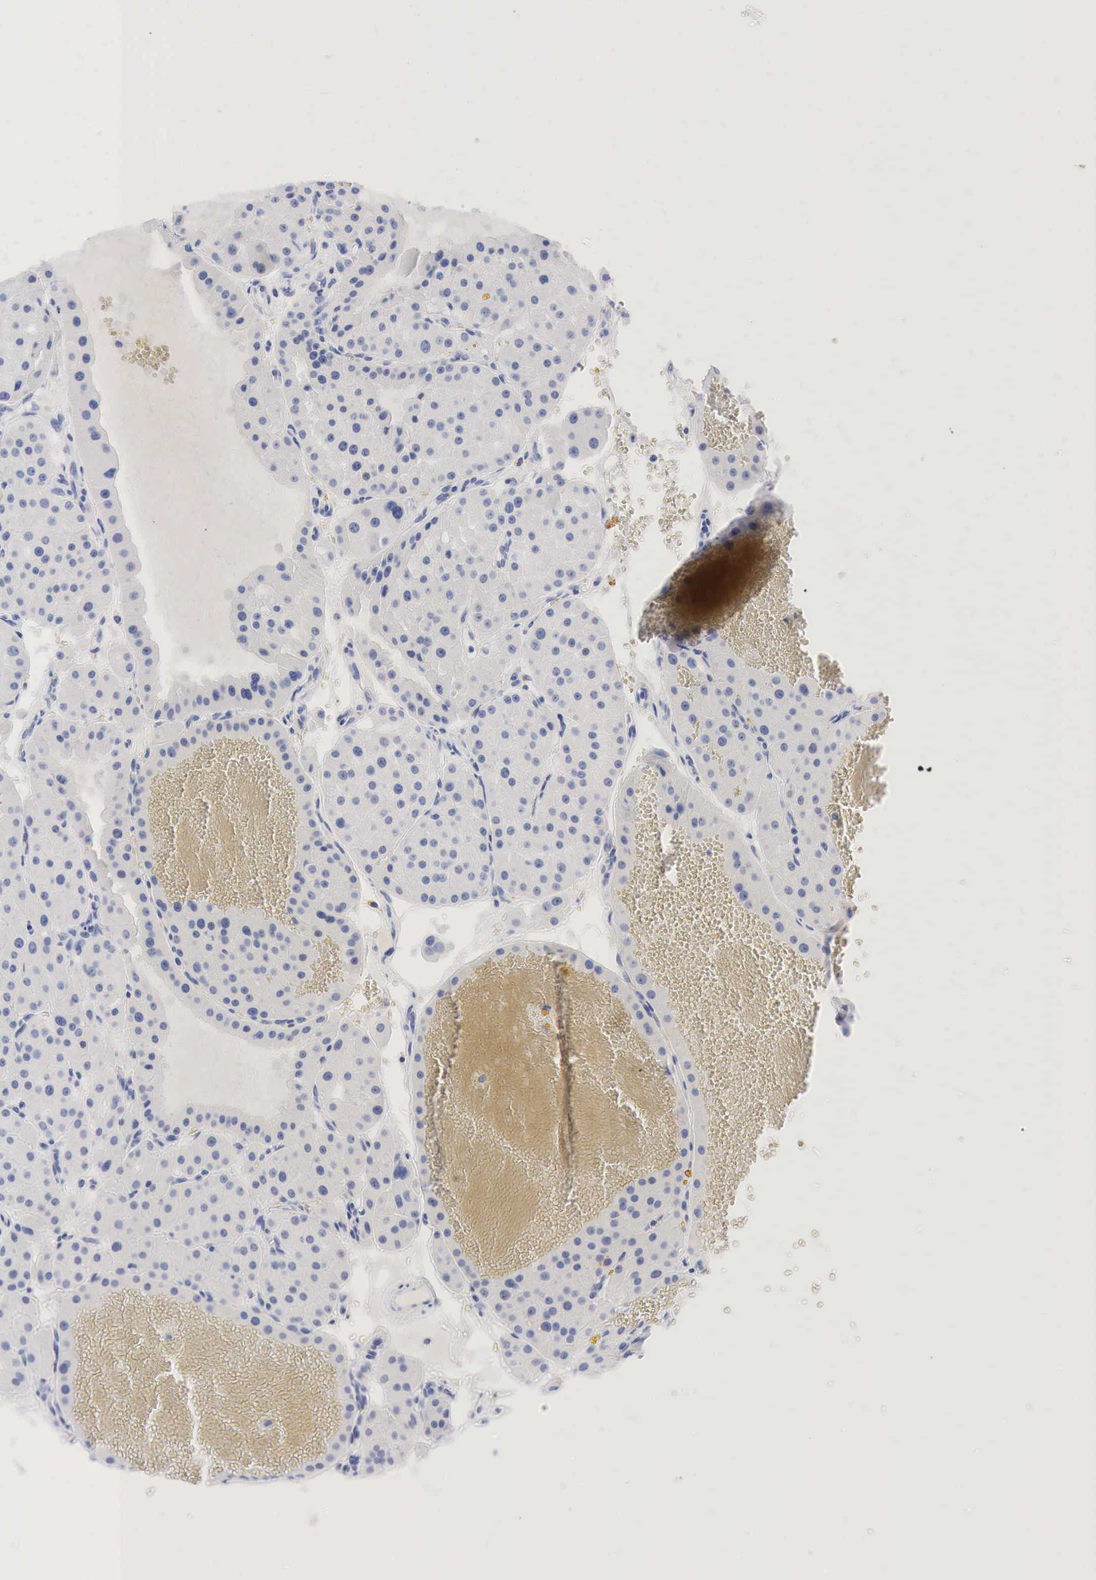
{"staining": {"intensity": "negative", "quantity": "none", "location": "none"}, "tissue": "renal cancer", "cell_type": "Tumor cells", "image_type": "cancer", "snomed": [{"axis": "morphology", "description": "Adenocarcinoma, uncertain malignant potential"}, {"axis": "topography", "description": "Kidney"}], "caption": "The histopathology image demonstrates no staining of tumor cells in renal cancer.", "gene": "NKX2-1", "patient": {"sex": "male", "age": 63}}